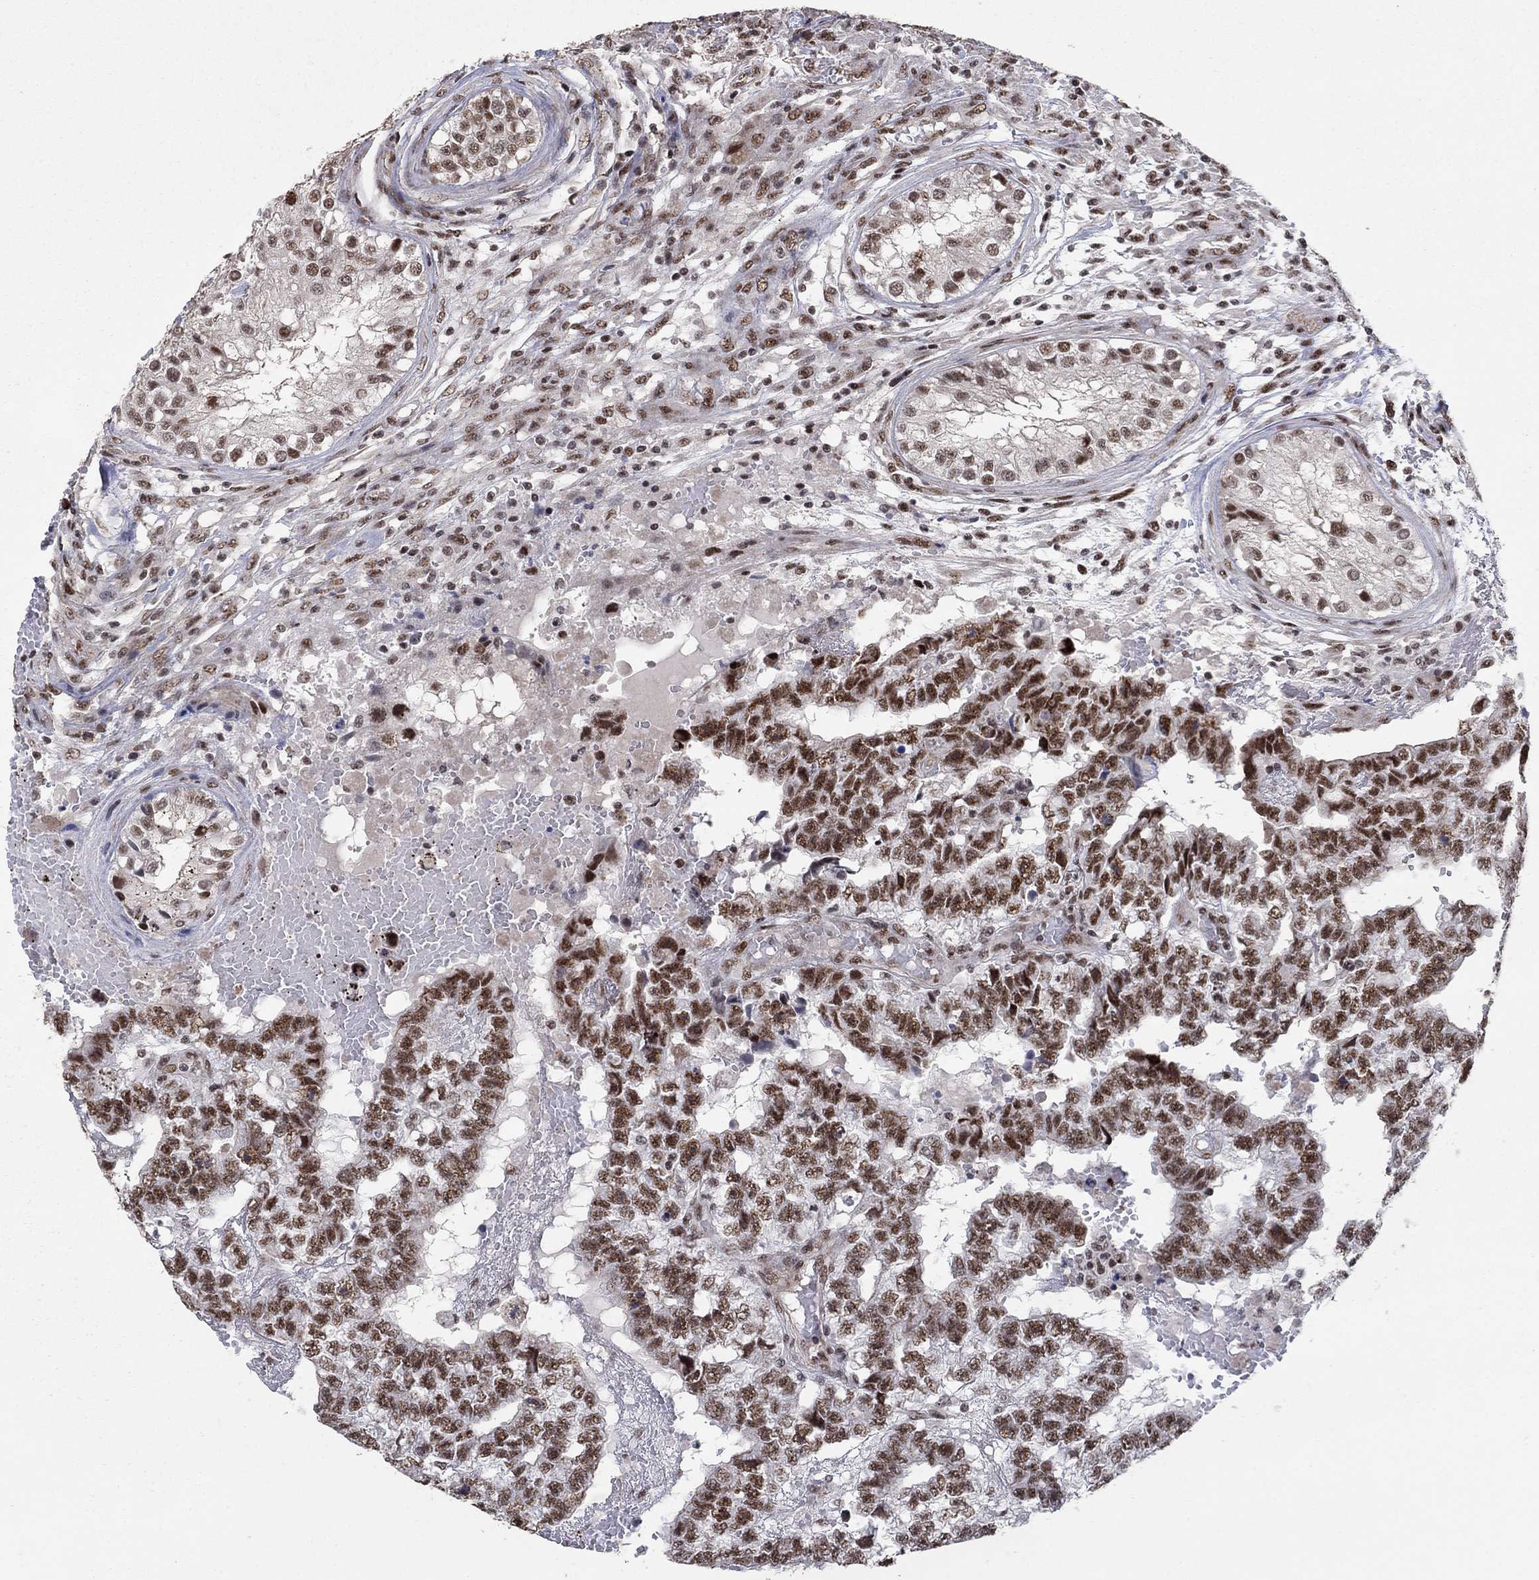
{"staining": {"intensity": "strong", "quantity": "25%-75%", "location": "nuclear"}, "tissue": "testis cancer", "cell_type": "Tumor cells", "image_type": "cancer", "snomed": [{"axis": "morphology", "description": "Carcinoma, Embryonal, NOS"}, {"axis": "topography", "description": "Testis"}], "caption": "This image demonstrates testis embryonal carcinoma stained with immunohistochemistry to label a protein in brown. The nuclear of tumor cells show strong positivity for the protein. Nuclei are counter-stained blue.", "gene": "PNISR", "patient": {"sex": "male", "age": 25}}